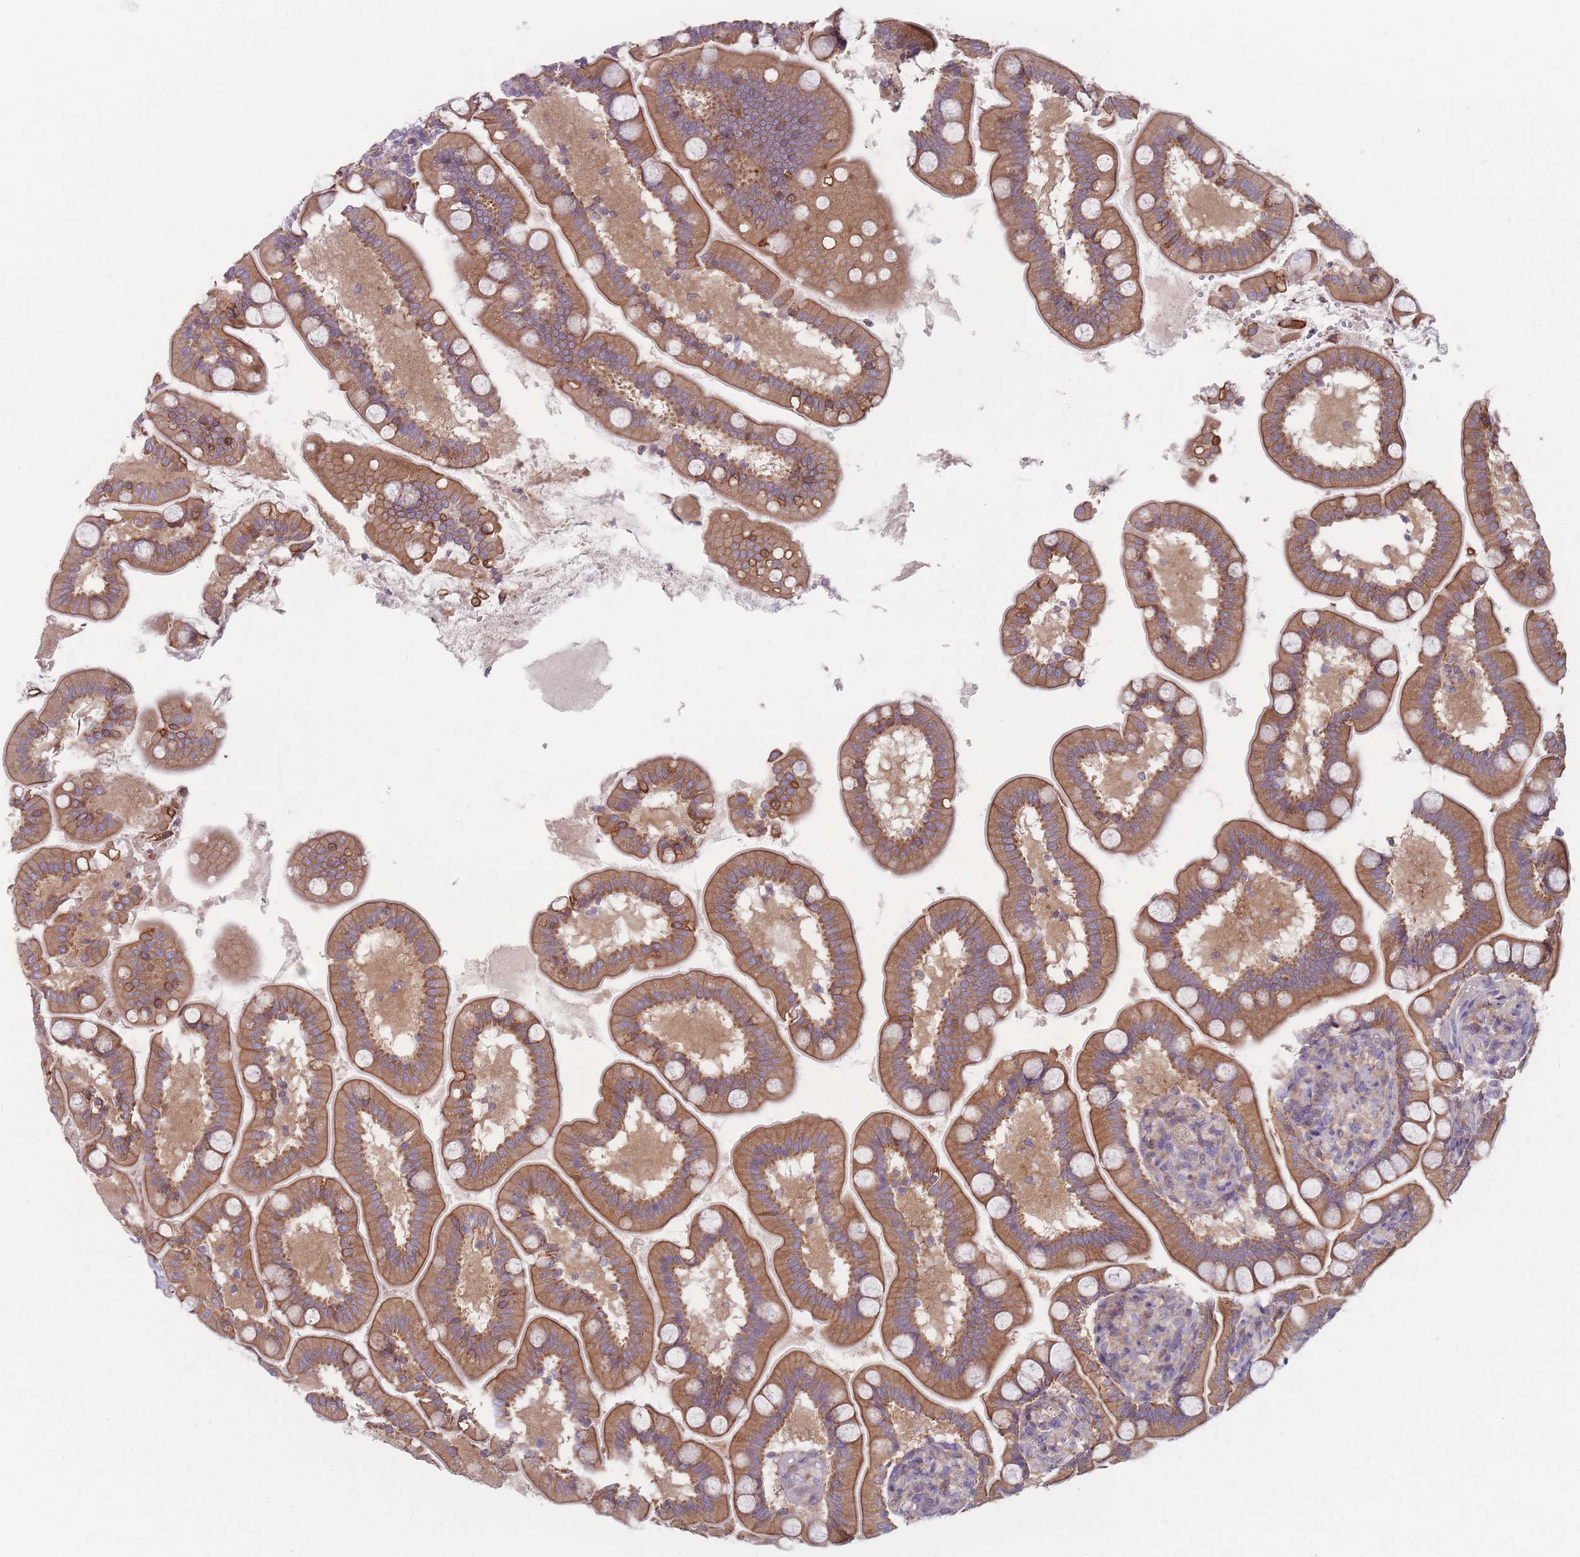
{"staining": {"intensity": "moderate", "quantity": ">75%", "location": "cytoplasmic/membranous"}, "tissue": "small intestine", "cell_type": "Glandular cells", "image_type": "normal", "snomed": [{"axis": "morphology", "description": "Normal tissue, NOS"}, {"axis": "topography", "description": "Small intestine"}], "caption": "Protein staining displays moderate cytoplasmic/membranous expression in approximately >75% of glandular cells in unremarkable small intestine. (DAB = brown stain, brightfield microscopy at high magnification).", "gene": "HSBP1L1", "patient": {"sex": "female", "age": 64}}